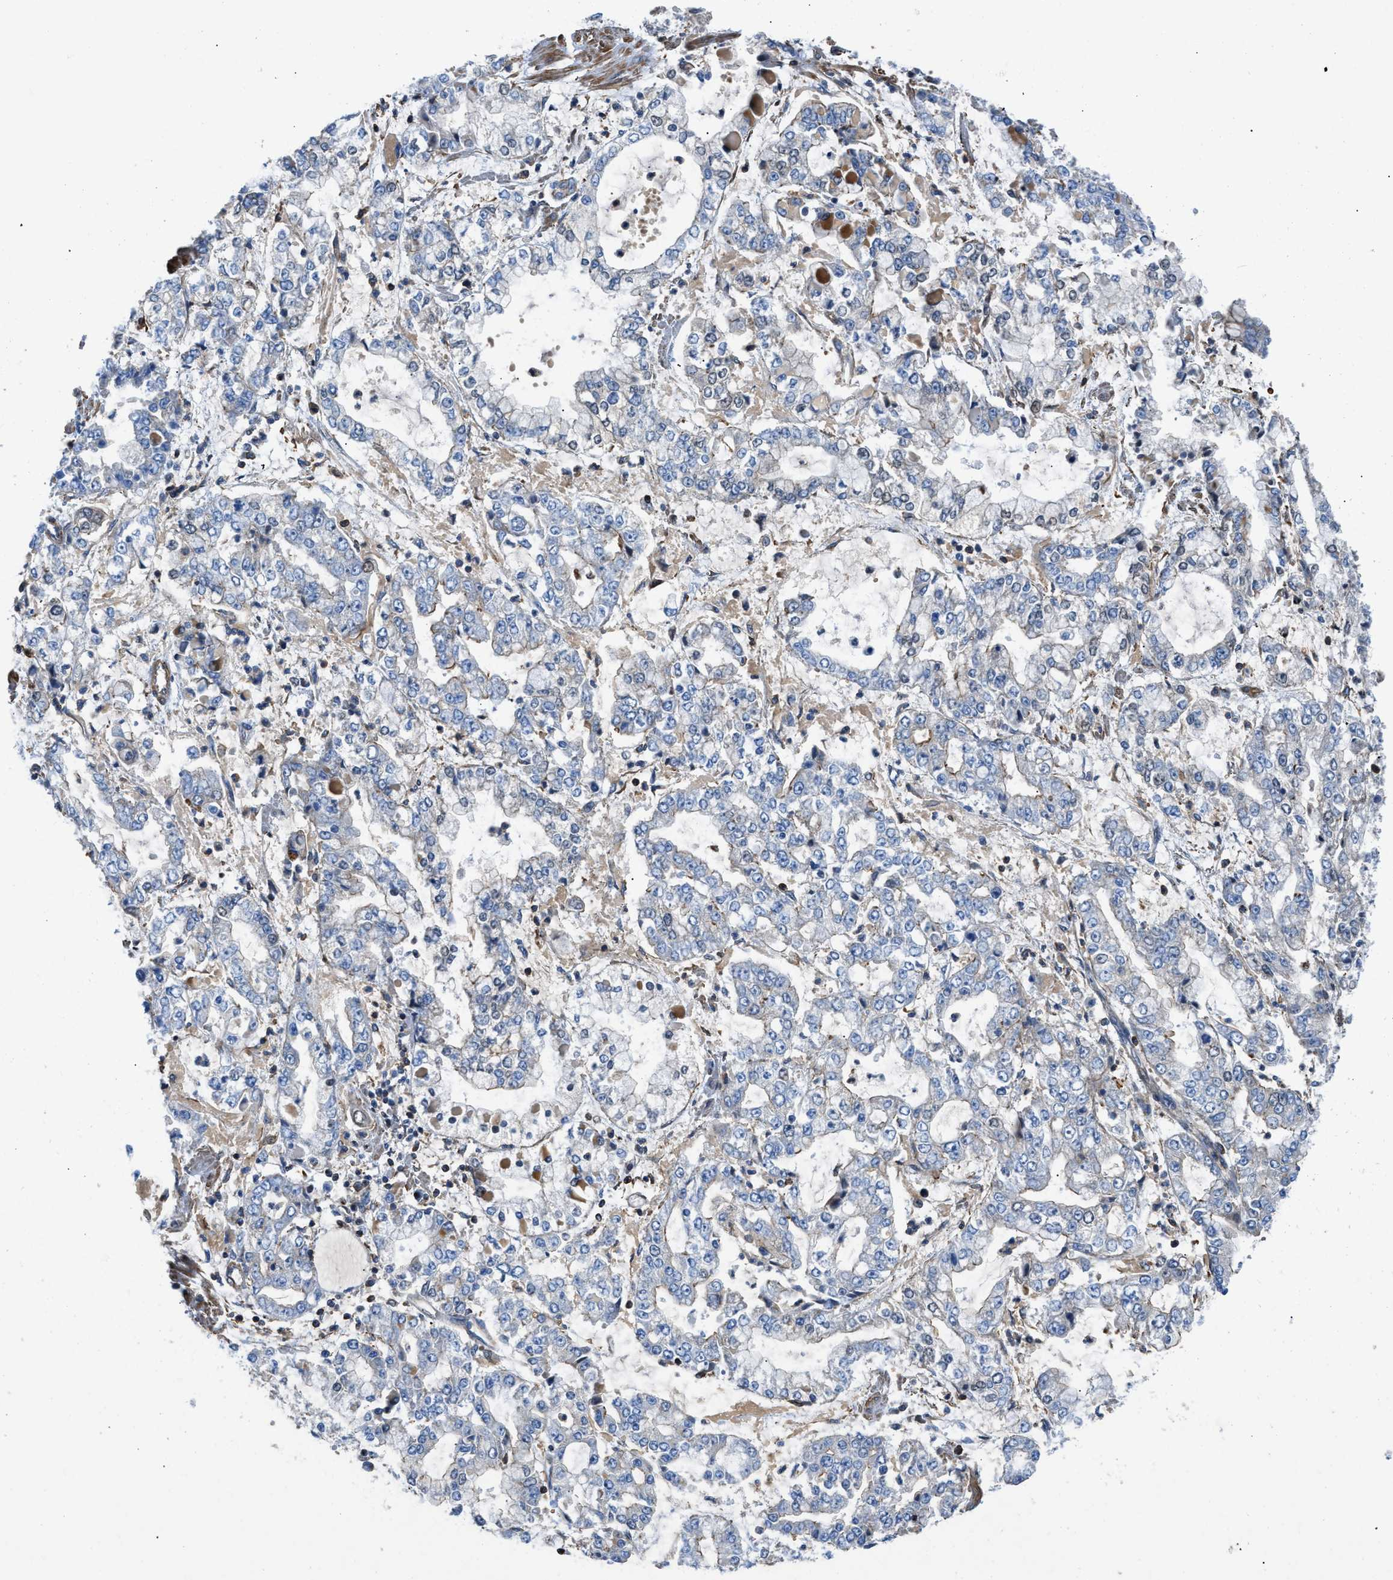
{"staining": {"intensity": "negative", "quantity": "none", "location": "none"}, "tissue": "stomach cancer", "cell_type": "Tumor cells", "image_type": "cancer", "snomed": [{"axis": "morphology", "description": "Adenocarcinoma, NOS"}, {"axis": "topography", "description": "Stomach"}], "caption": "Protein analysis of stomach cancer (adenocarcinoma) shows no significant staining in tumor cells.", "gene": "ATP6V0D1", "patient": {"sex": "male", "age": 76}}